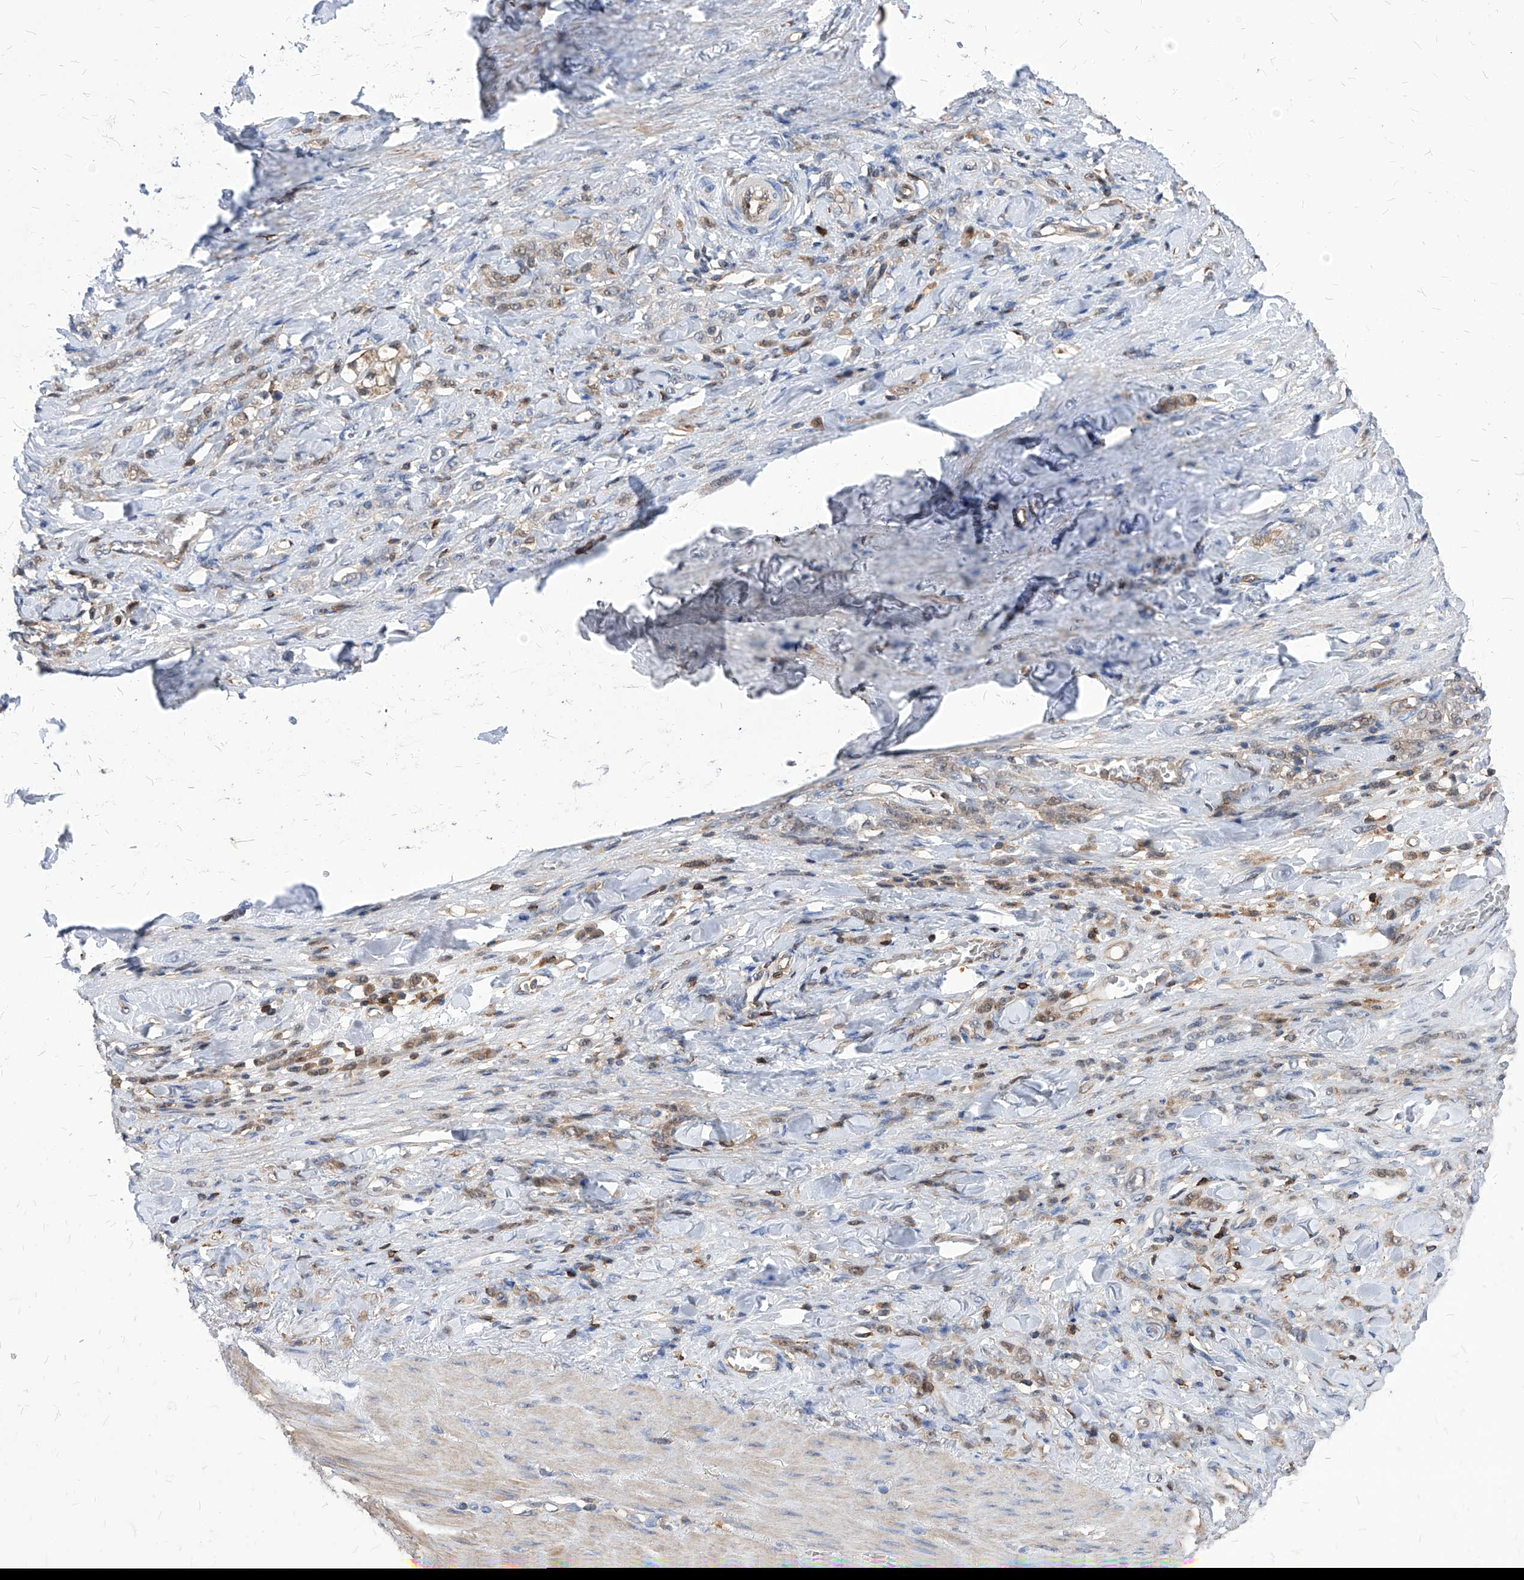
{"staining": {"intensity": "moderate", "quantity": "25%-75%", "location": "cytoplasmic/membranous"}, "tissue": "stomach cancer", "cell_type": "Tumor cells", "image_type": "cancer", "snomed": [{"axis": "morphology", "description": "Normal tissue, NOS"}, {"axis": "morphology", "description": "Adenocarcinoma, NOS"}, {"axis": "topography", "description": "Stomach"}], "caption": "About 25%-75% of tumor cells in human stomach adenocarcinoma show moderate cytoplasmic/membranous protein positivity as visualized by brown immunohistochemical staining.", "gene": "ABRACL", "patient": {"sex": "male", "age": 82}}